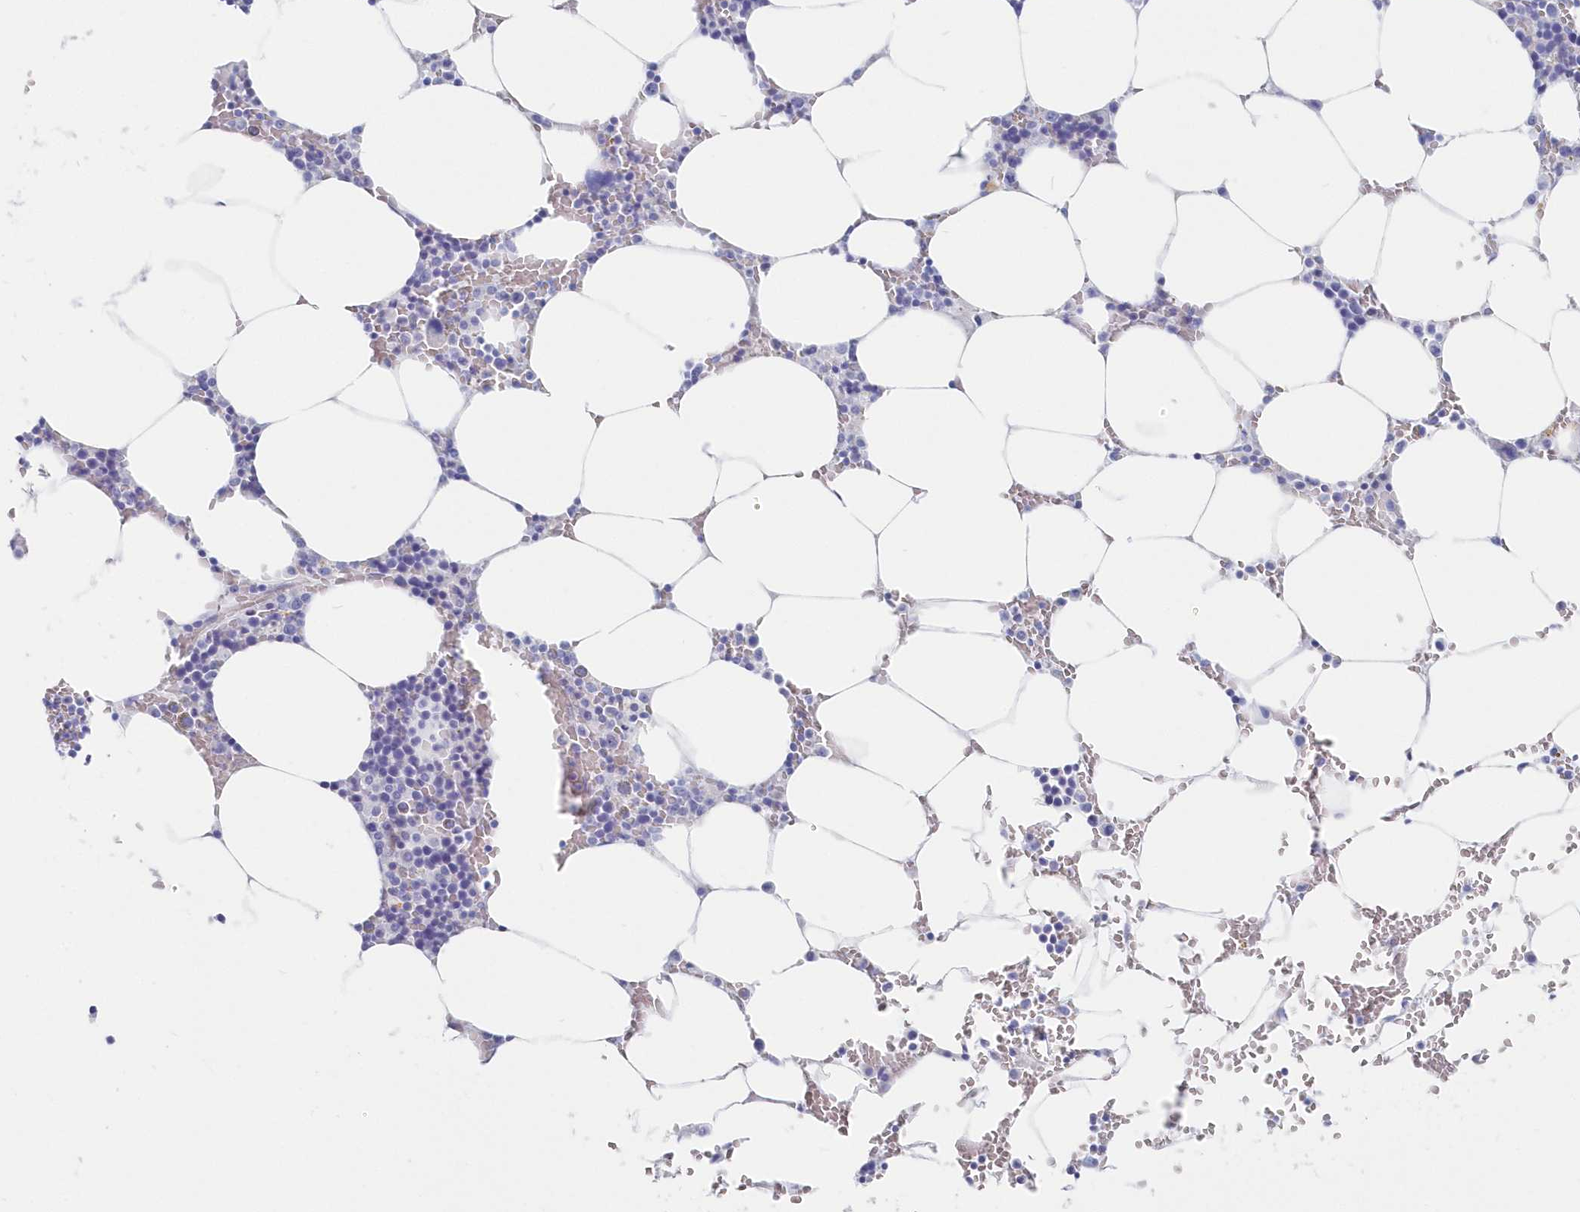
{"staining": {"intensity": "negative", "quantity": "none", "location": "none"}, "tissue": "bone marrow", "cell_type": "Hematopoietic cells", "image_type": "normal", "snomed": [{"axis": "morphology", "description": "Normal tissue, NOS"}, {"axis": "topography", "description": "Bone marrow"}], "caption": "High magnification brightfield microscopy of normal bone marrow stained with DAB (brown) and counterstained with hematoxylin (blue): hematopoietic cells show no significant expression. (DAB IHC with hematoxylin counter stain).", "gene": "CSNK1G2", "patient": {"sex": "male", "age": 70}}